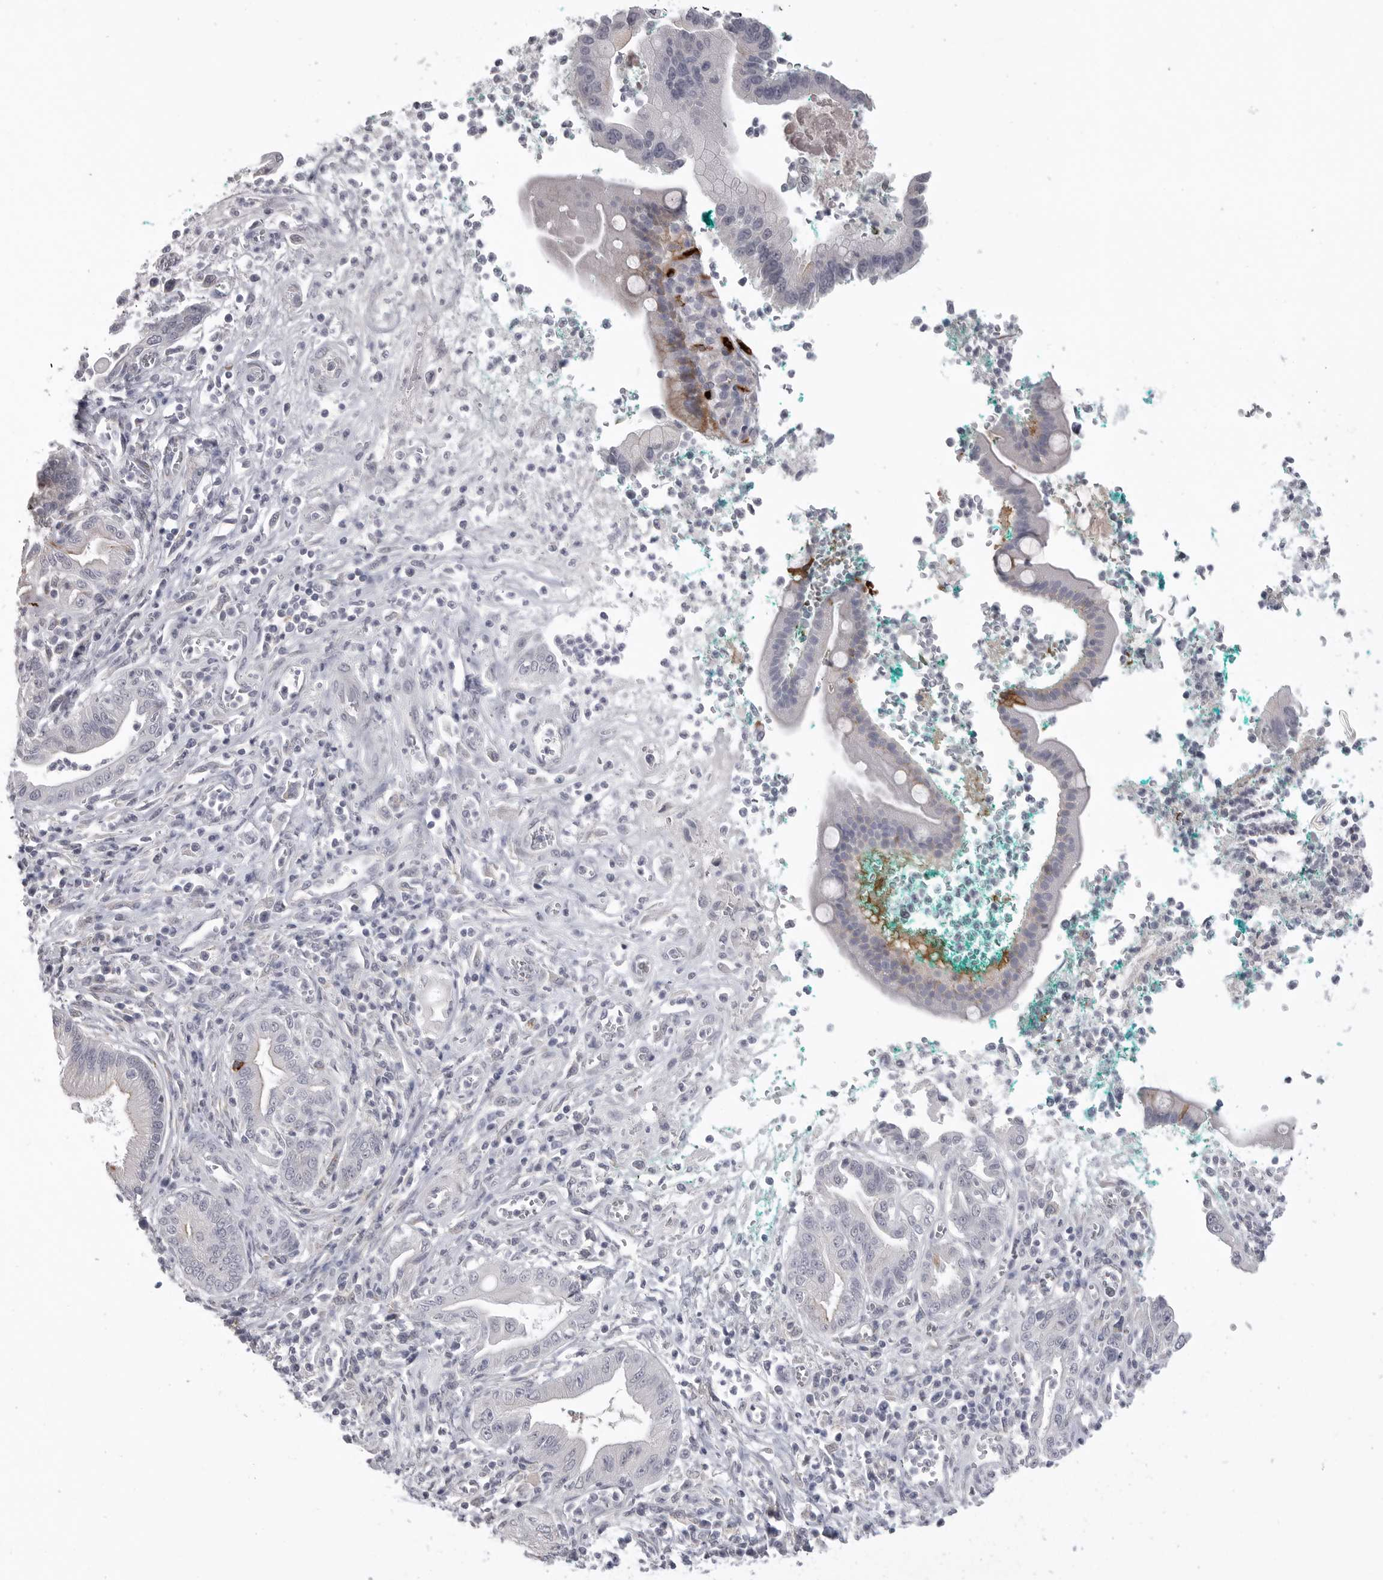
{"staining": {"intensity": "weak", "quantity": "<25%", "location": "cytoplasmic/membranous"}, "tissue": "pancreatic cancer", "cell_type": "Tumor cells", "image_type": "cancer", "snomed": [{"axis": "morphology", "description": "Adenocarcinoma, NOS"}, {"axis": "topography", "description": "Pancreas"}], "caption": "Pancreatic cancer (adenocarcinoma) was stained to show a protein in brown. There is no significant positivity in tumor cells.", "gene": "SERPING1", "patient": {"sex": "male", "age": 78}}